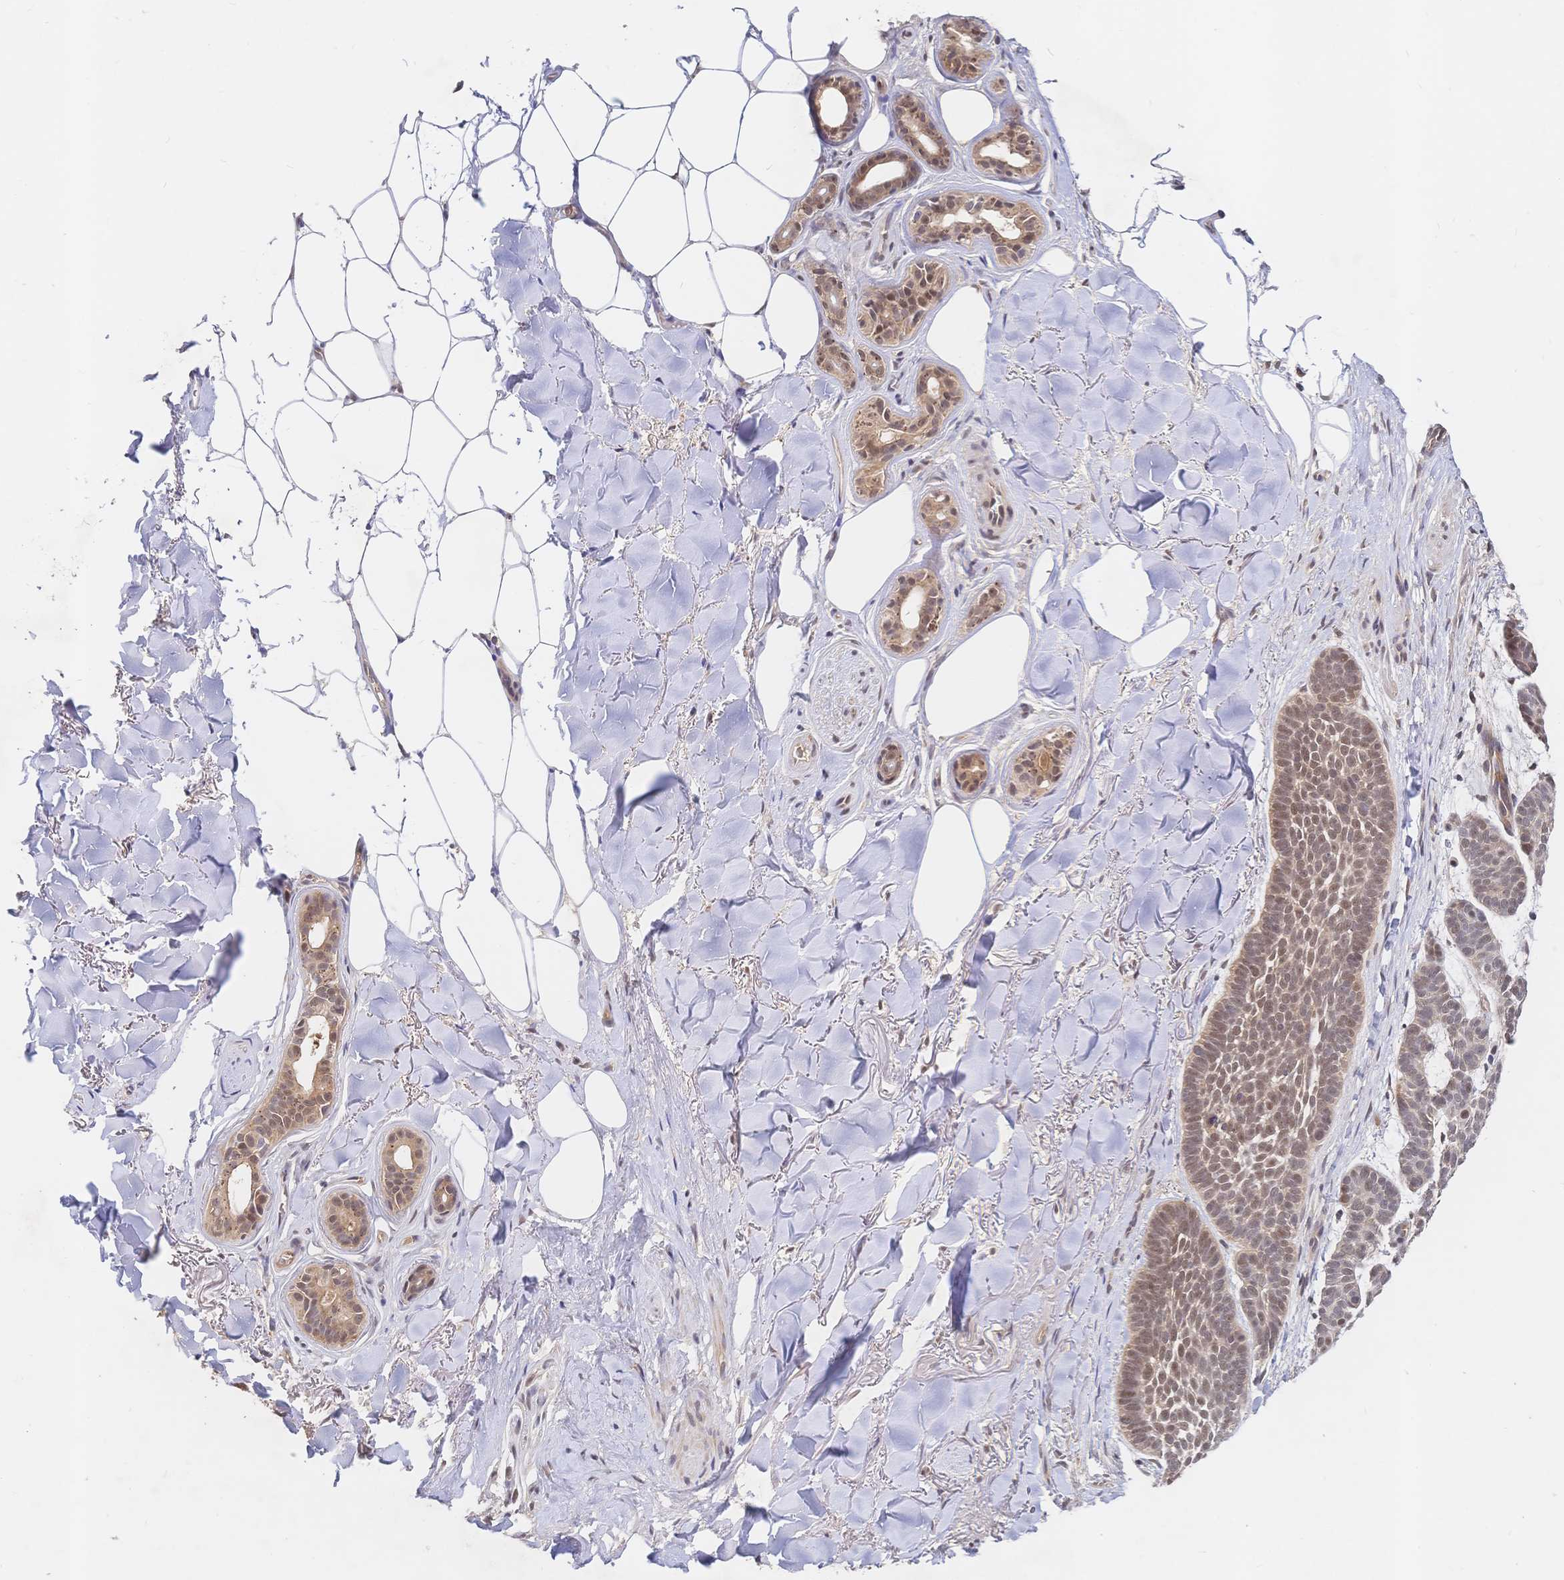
{"staining": {"intensity": "moderate", "quantity": "25%-75%", "location": "nuclear"}, "tissue": "skin cancer", "cell_type": "Tumor cells", "image_type": "cancer", "snomed": [{"axis": "morphology", "description": "Basal cell carcinoma"}, {"axis": "topography", "description": "Skin"}], "caption": "Protein staining reveals moderate nuclear expression in approximately 25%-75% of tumor cells in skin cancer (basal cell carcinoma). (Brightfield microscopy of DAB IHC at high magnification).", "gene": "LMO4", "patient": {"sex": "female", "age": 82}}